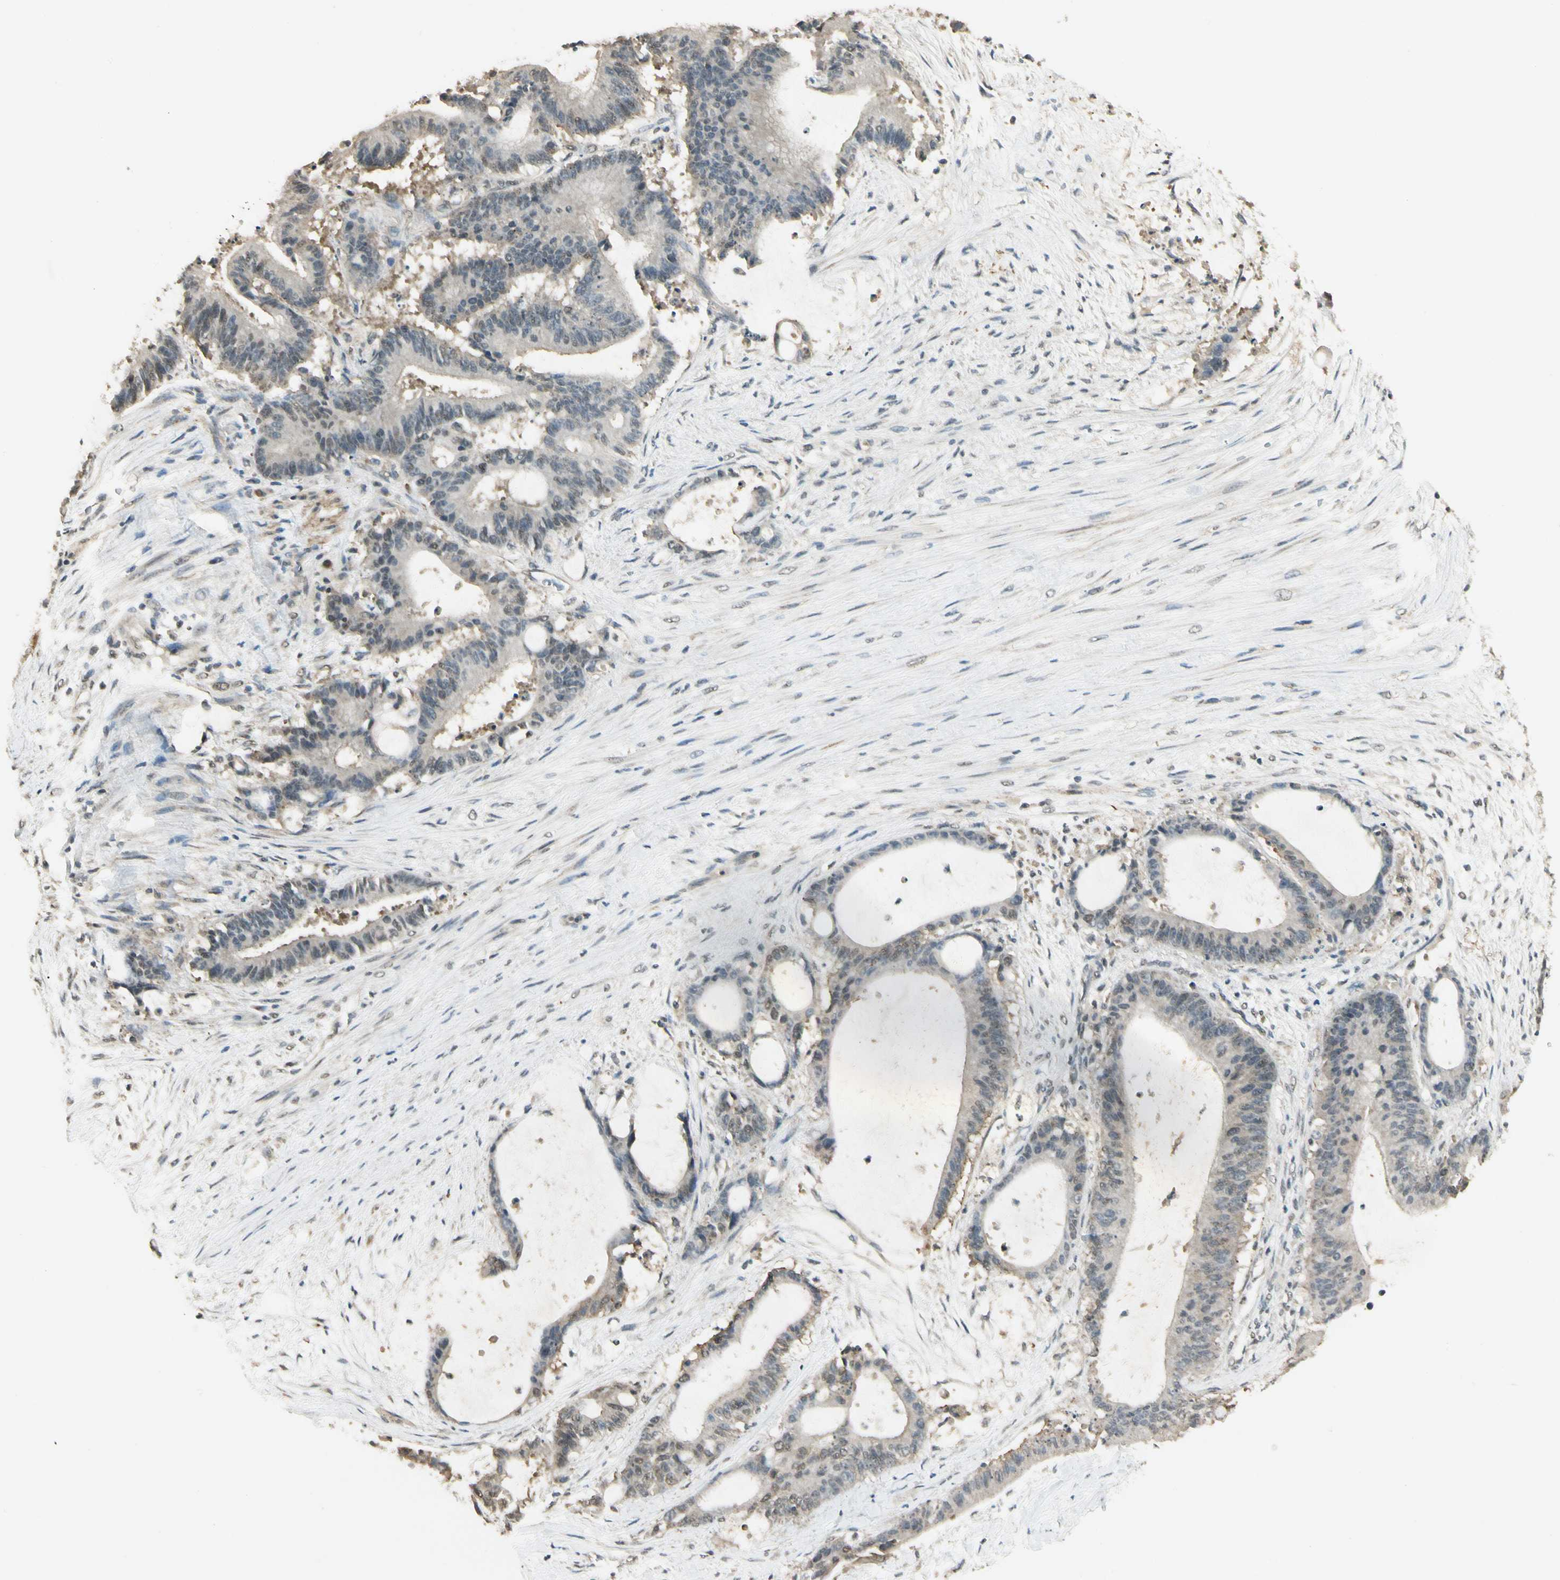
{"staining": {"intensity": "weak", "quantity": "<25%", "location": "cytoplasmic/membranous"}, "tissue": "liver cancer", "cell_type": "Tumor cells", "image_type": "cancer", "snomed": [{"axis": "morphology", "description": "Cholangiocarcinoma"}, {"axis": "topography", "description": "Liver"}], "caption": "DAB (3,3'-diaminobenzidine) immunohistochemical staining of liver cholangiocarcinoma displays no significant expression in tumor cells. (Brightfield microscopy of DAB IHC at high magnification).", "gene": "SGCA", "patient": {"sex": "female", "age": 73}}